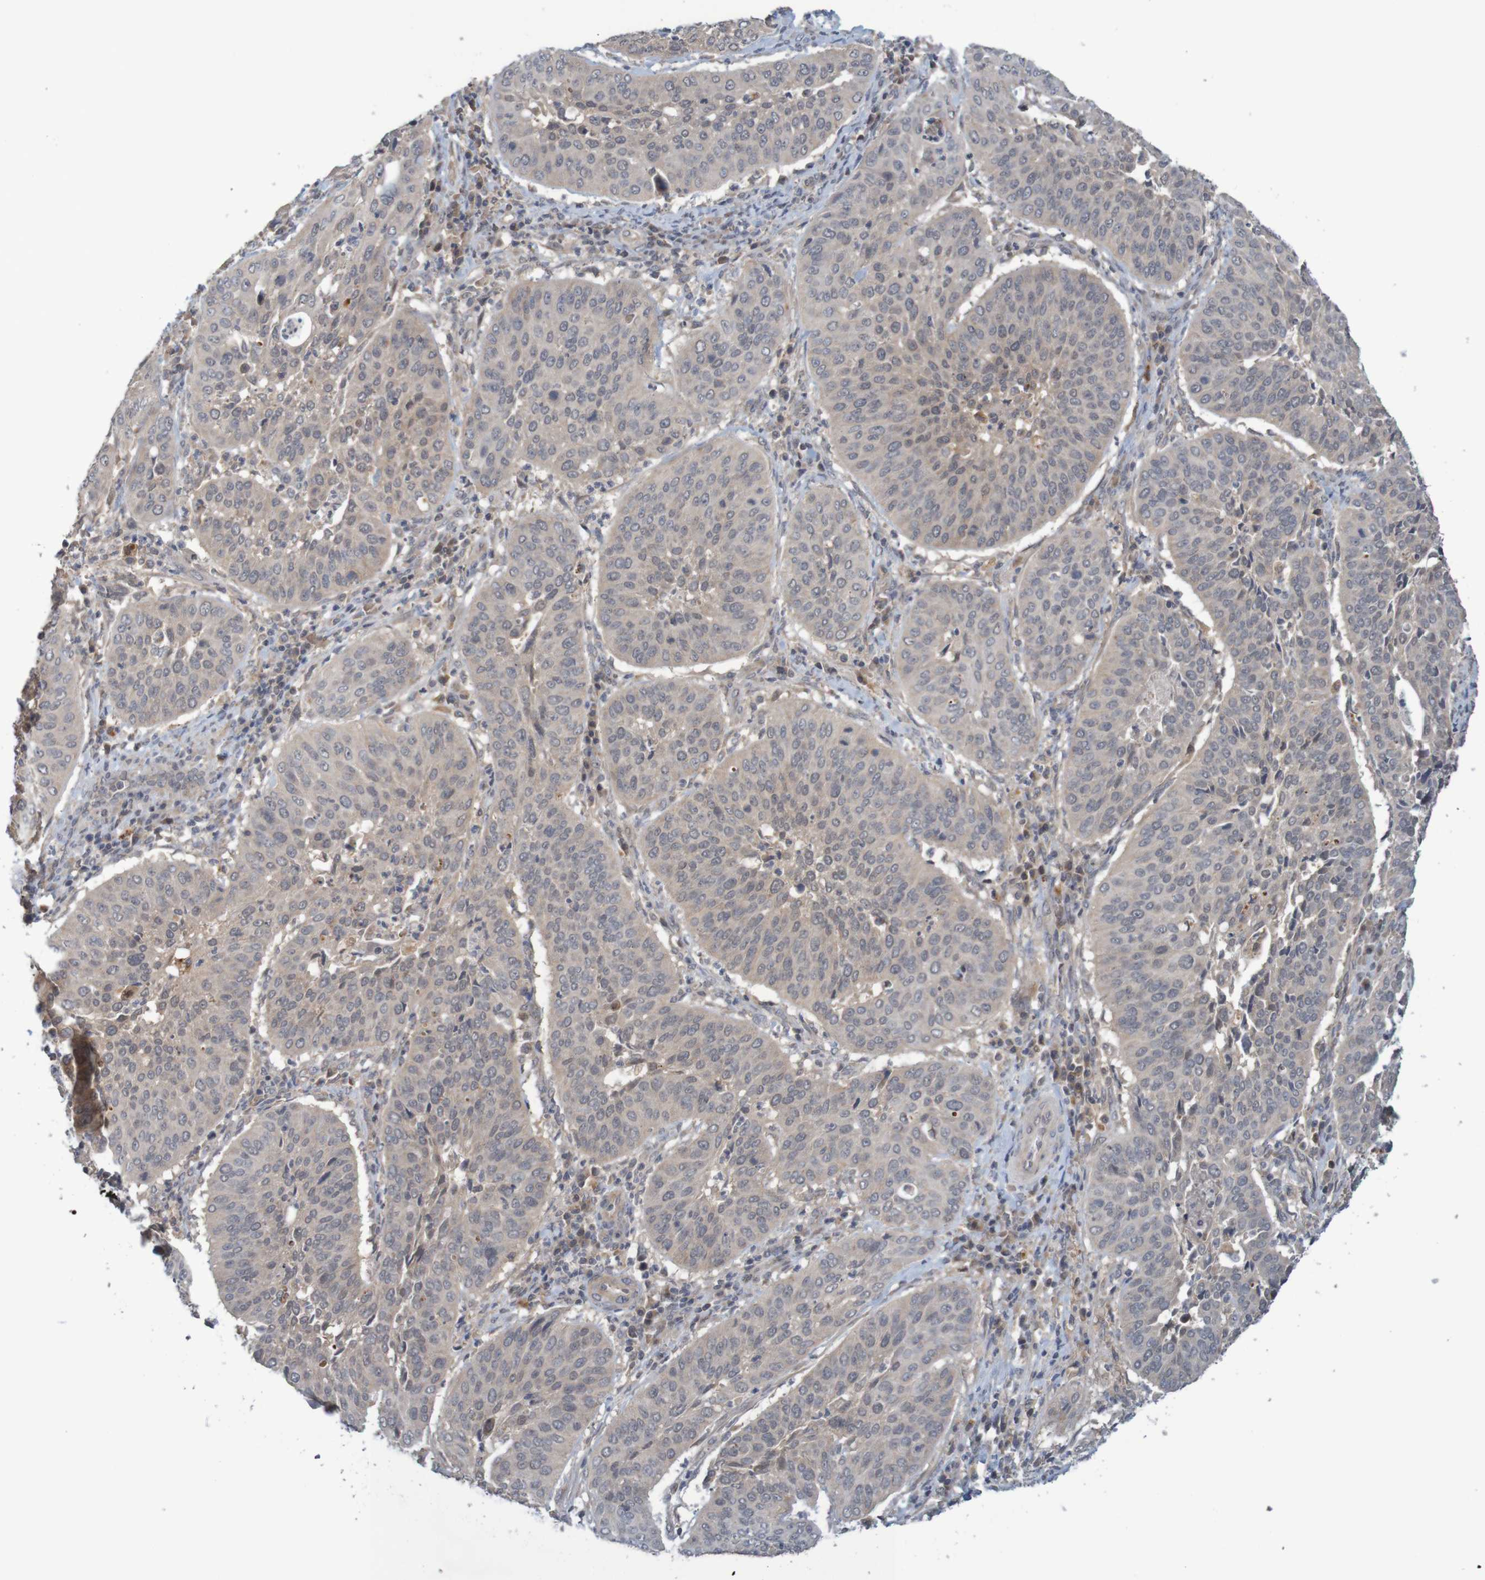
{"staining": {"intensity": "weak", "quantity": ">75%", "location": "cytoplasmic/membranous"}, "tissue": "cervical cancer", "cell_type": "Tumor cells", "image_type": "cancer", "snomed": [{"axis": "morphology", "description": "Normal tissue, NOS"}, {"axis": "morphology", "description": "Squamous cell carcinoma, NOS"}, {"axis": "topography", "description": "Cervix"}], "caption": "An image showing weak cytoplasmic/membranous expression in about >75% of tumor cells in squamous cell carcinoma (cervical), as visualized by brown immunohistochemical staining.", "gene": "ANKK1", "patient": {"sex": "female", "age": 39}}